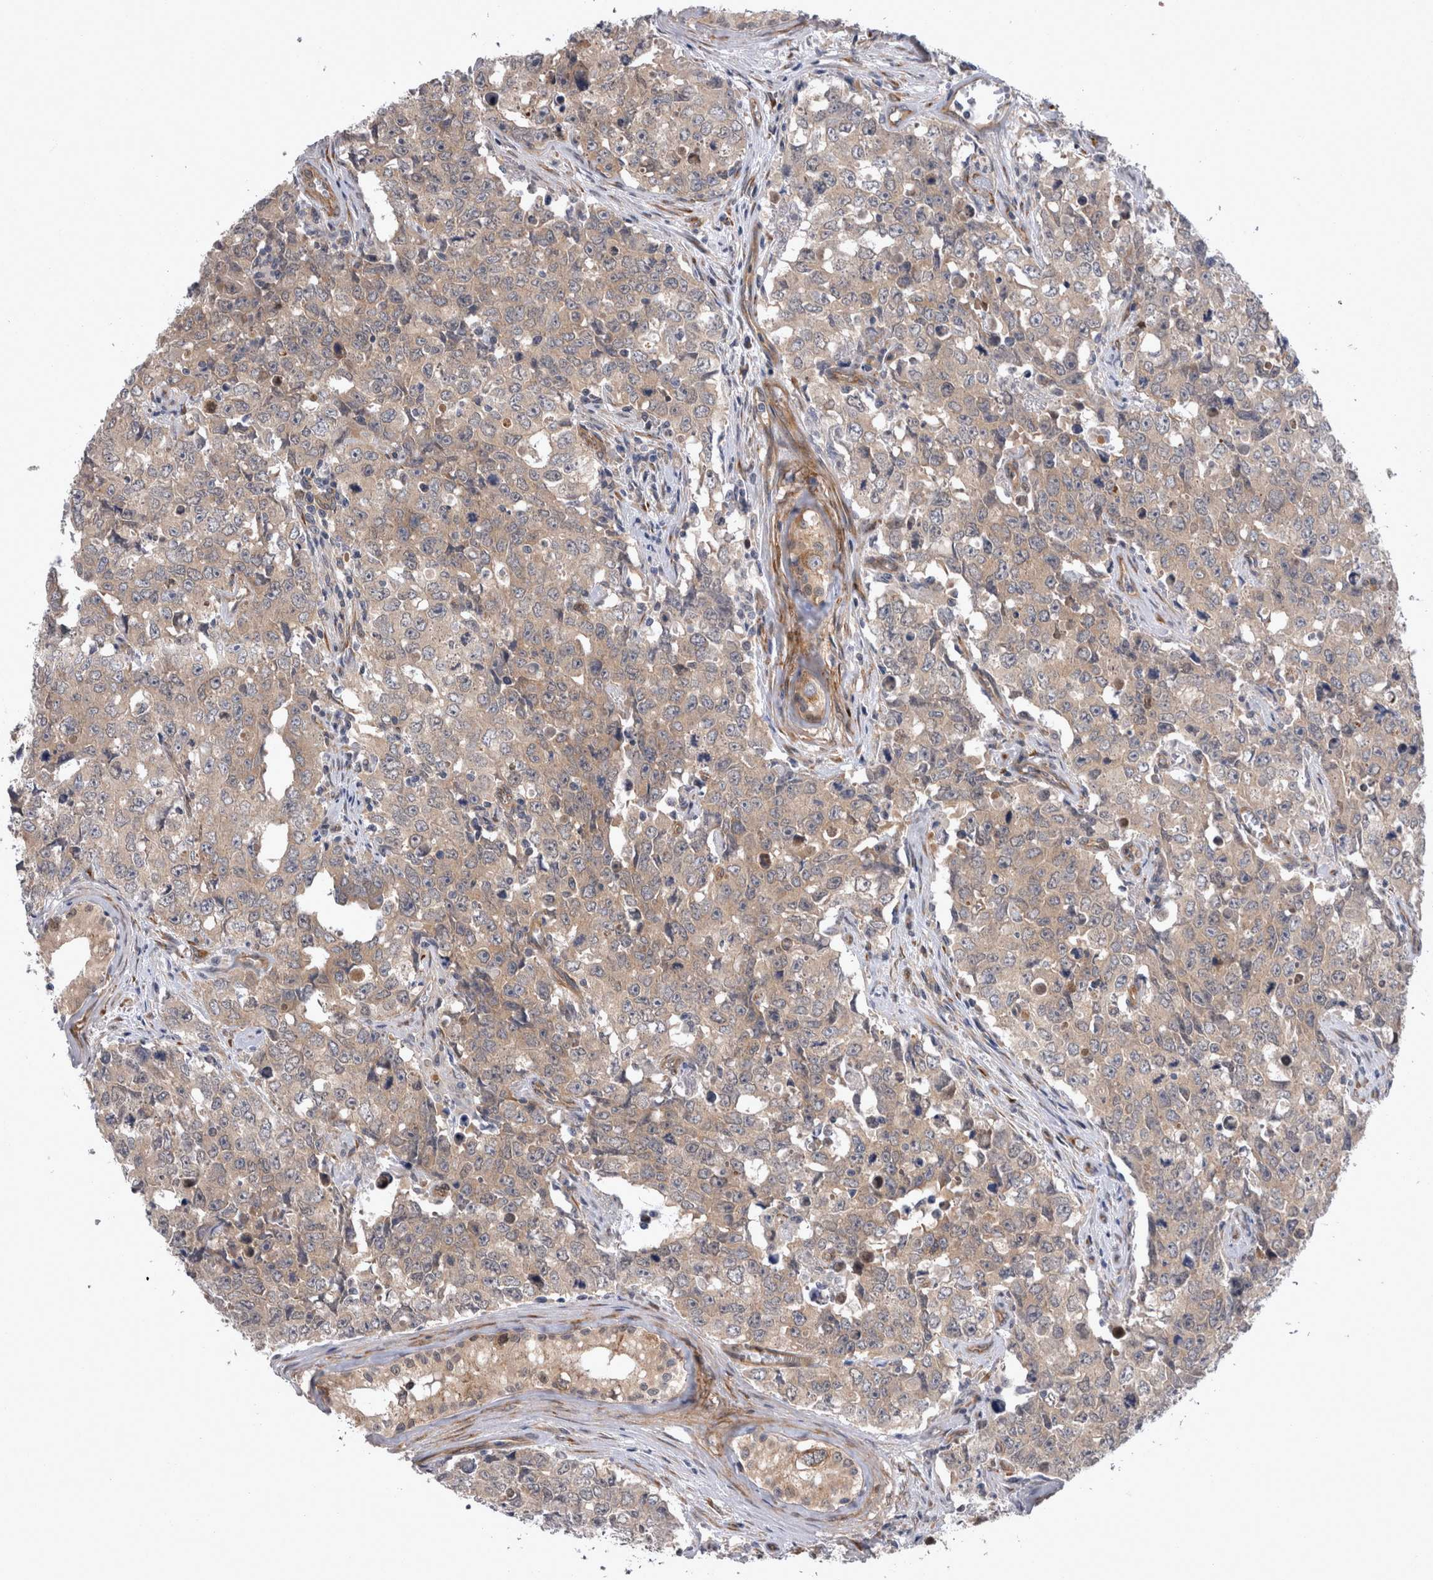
{"staining": {"intensity": "weak", "quantity": ">75%", "location": "cytoplasmic/membranous"}, "tissue": "testis cancer", "cell_type": "Tumor cells", "image_type": "cancer", "snomed": [{"axis": "morphology", "description": "Carcinoma, Embryonal, NOS"}, {"axis": "topography", "description": "Testis"}], "caption": "IHC photomicrograph of neoplastic tissue: human testis cancer (embryonal carcinoma) stained using immunohistochemistry exhibits low levels of weak protein expression localized specifically in the cytoplasmic/membranous of tumor cells, appearing as a cytoplasmic/membranous brown color.", "gene": "DDX6", "patient": {"sex": "male", "age": 28}}